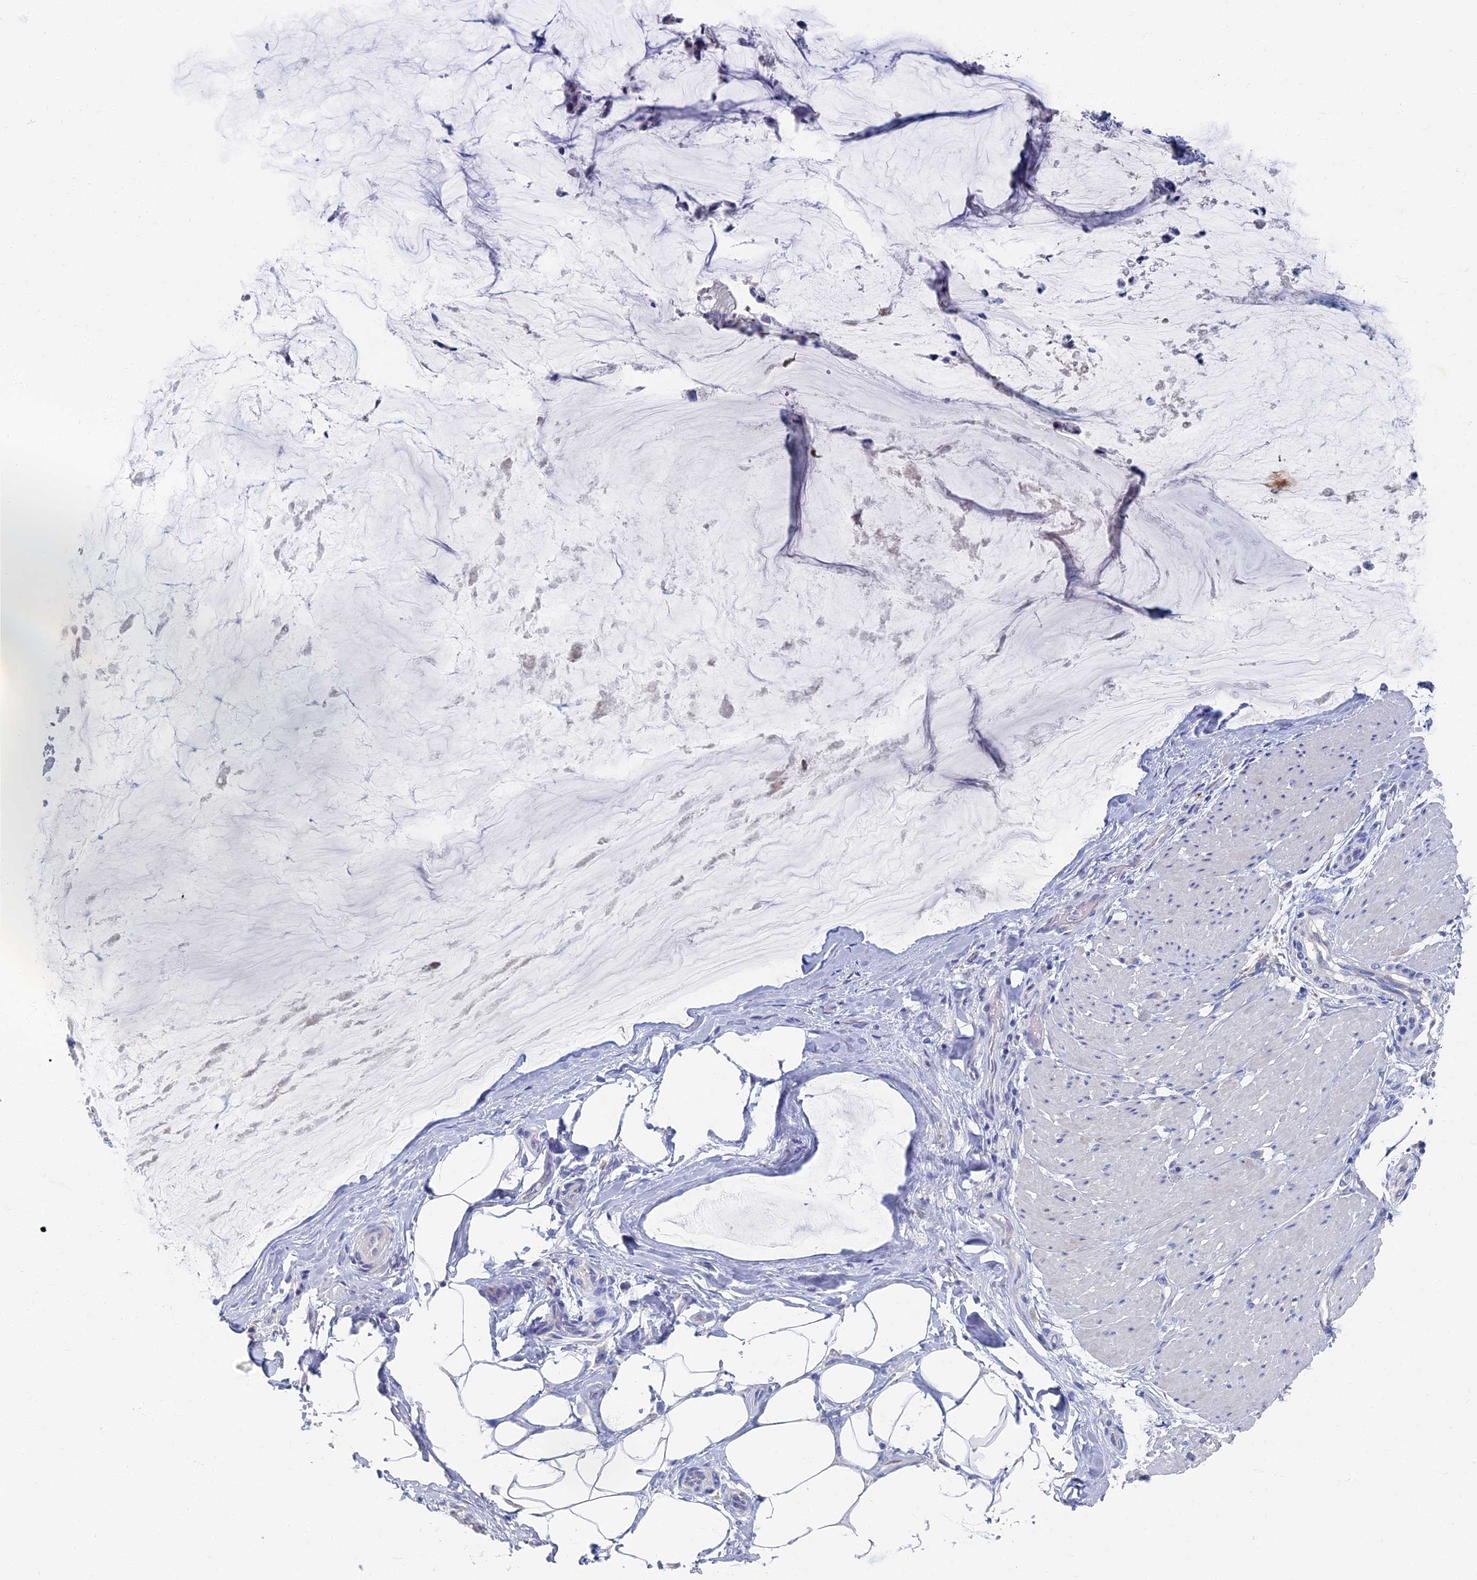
{"staining": {"intensity": "negative", "quantity": "none", "location": "none"}, "tissue": "ovarian cancer", "cell_type": "Tumor cells", "image_type": "cancer", "snomed": [{"axis": "morphology", "description": "Cystadenocarcinoma, mucinous, NOS"}, {"axis": "topography", "description": "Ovary"}], "caption": "Ovarian cancer (mucinous cystadenocarcinoma) was stained to show a protein in brown. There is no significant positivity in tumor cells.", "gene": "OAT", "patient": {"sex": "female", "age": 39}}